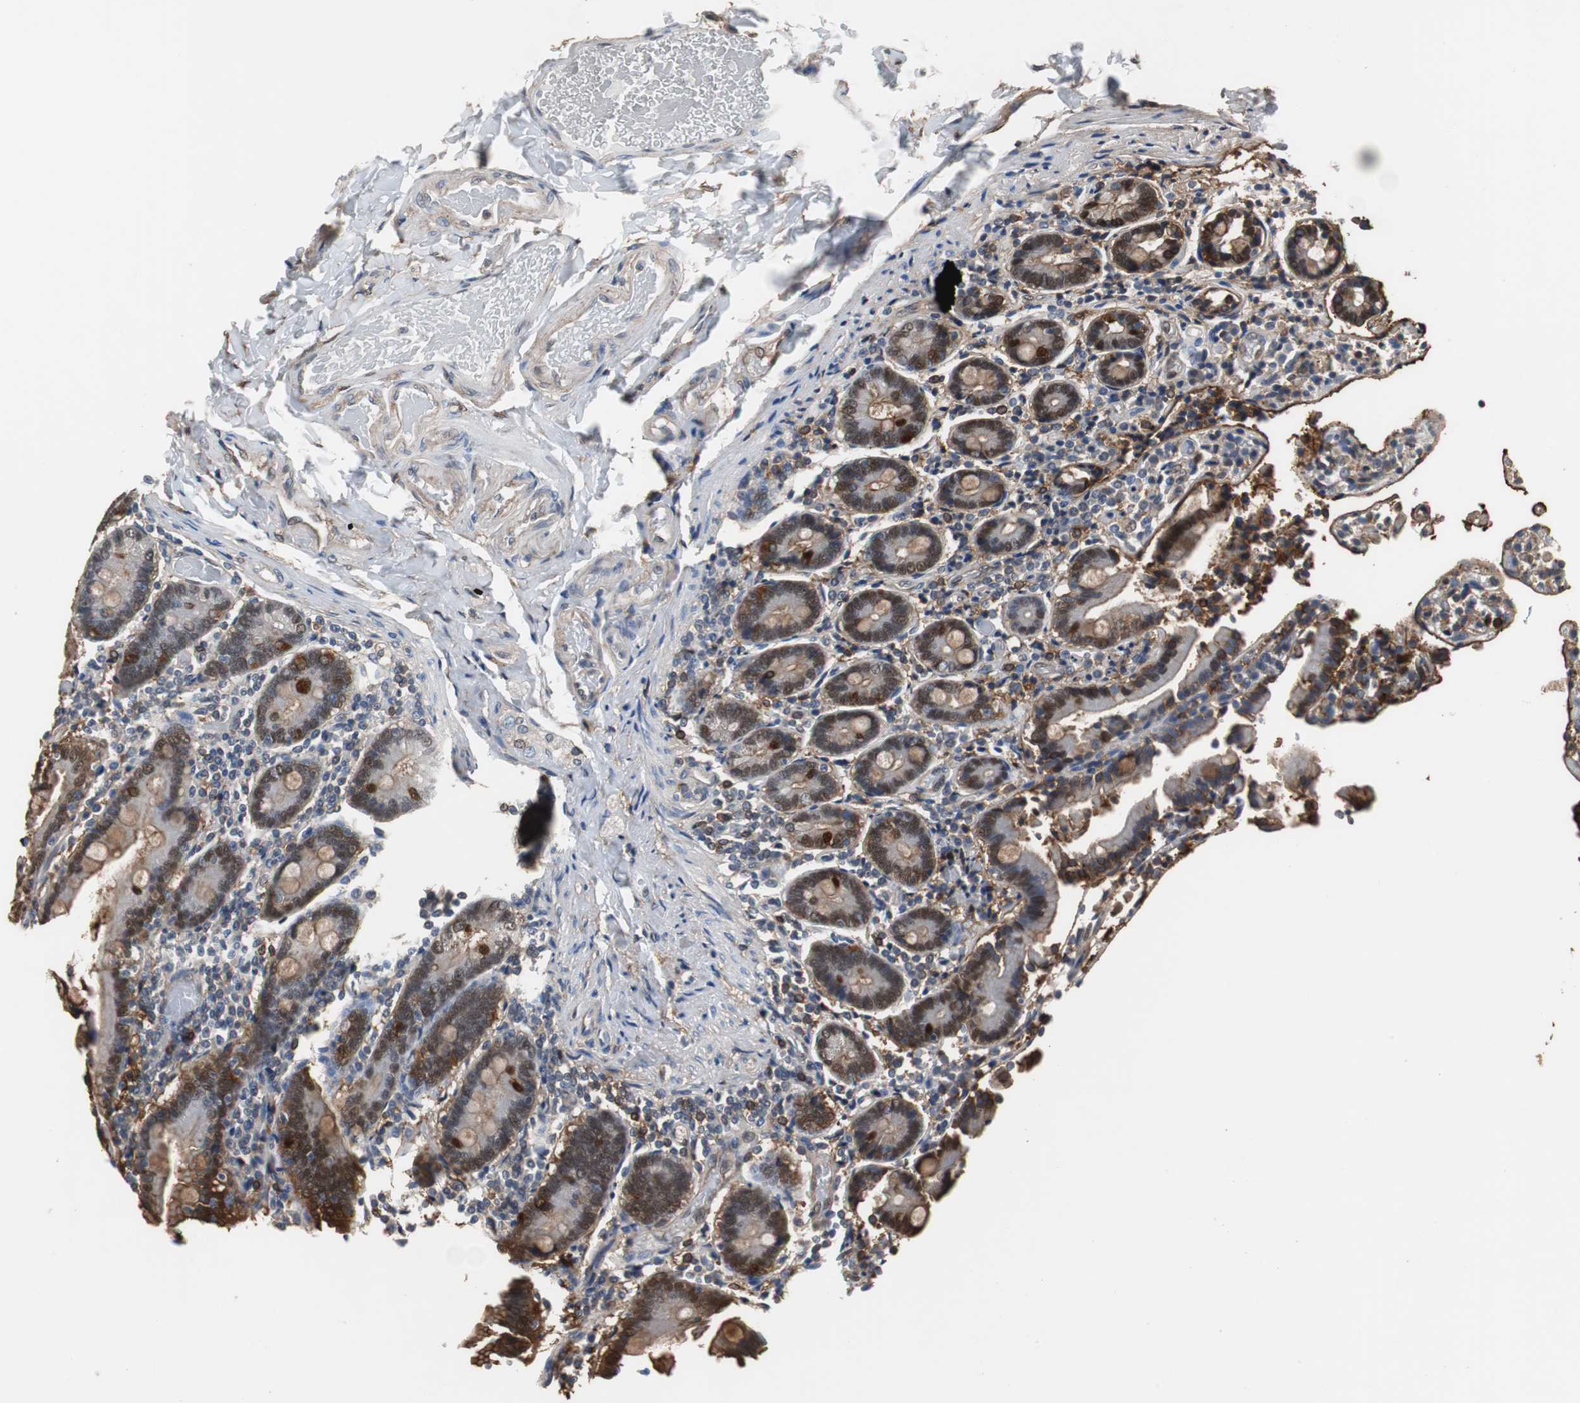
{"staining": {"intensity": "strong", "quantity": ">75%", "location": "cytoplasmic/membranous,nuclear"}, "tissue": "duodenum", "cell_type": "Glandular cells", "image_type": "normal", "snomed": [{"axis": "morphology", "description": "Normal tissue, NOS"}, {"axis": "topography", "description": "Duodenum"}], "caption": "IHC histopathology image of benign duodenum: duodenum stained using immunohistochemistry displays high levels of strong protein expression localized specifically in the cytoplasmic/membranous,nuclear of glandular cells, appearing as a cytoplasmic/membranous,nuclear brown color.", "gene": "ANXA4", "patient": {"sex": "female", "age": 53}}